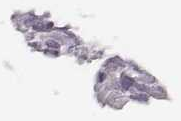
{"staining": {"intensity": "negative", "quantity": "none", "location": "none"}, "tissue": "head and neck cancer", "cell_type": "Tumor cells", "image_type": "cancer", "snomed": [{"axis": "morphology", "description": "Squamous cell carcinoma, NOS"}, {"axis": "topography", "description": "Head-Neck"}], "caption": "An image of squamous cell carcinoma (head and neck) stained for a protein shows no brown staining in tumor cells. Brightfield microscopy of immunohistochemistry (IHC) stained with DAB (3,3'-diaminobenzidine) (brown) and hematoxylin (blue), captured at high magnification.", "gene": "ACOD1", "patient": {"sex": "male", "age": 69}}